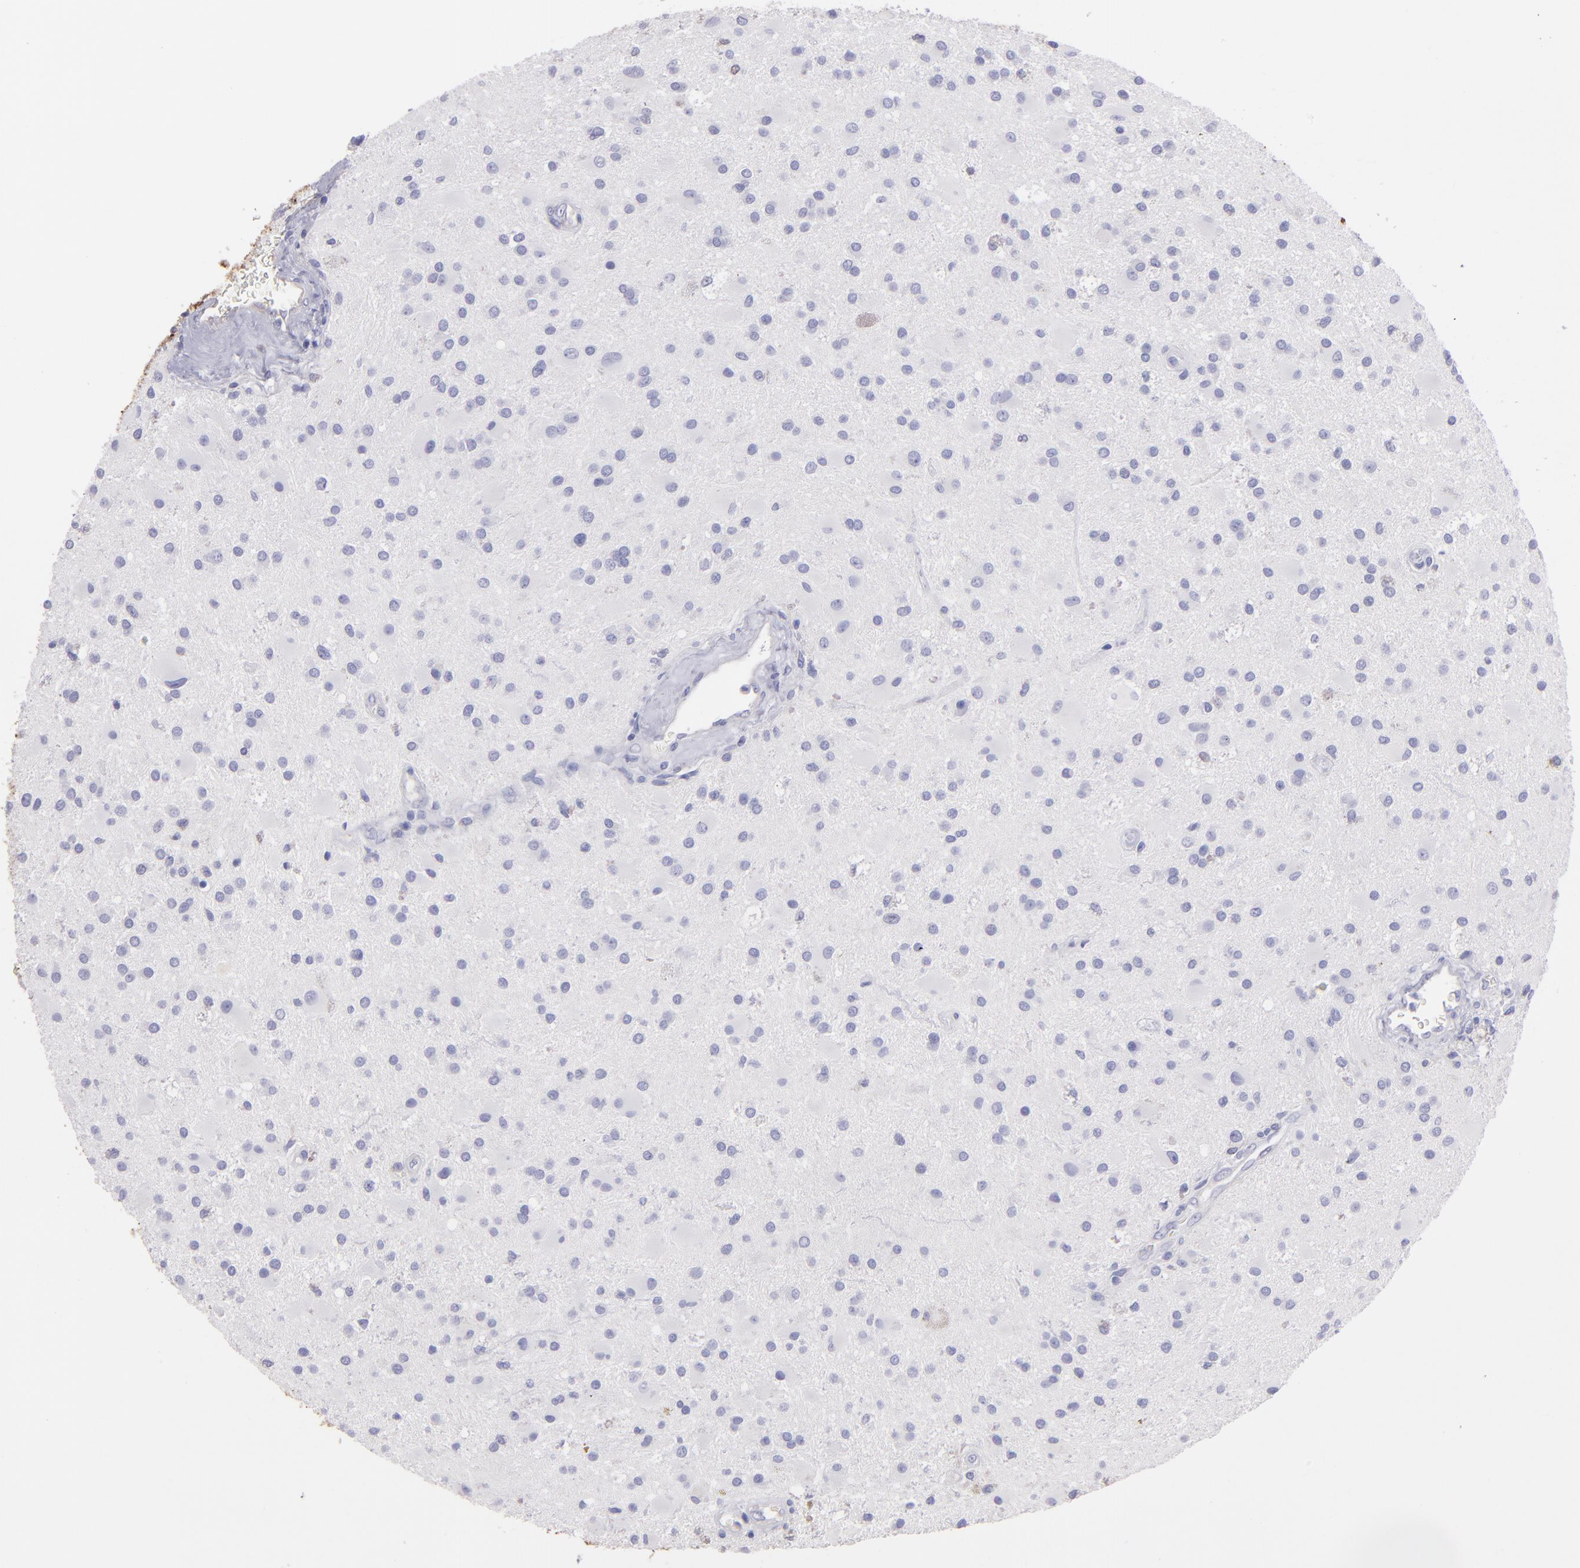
{"staining": {"intensity": "negative", "quantity": "none", "location": "none"}, "tissue": "glioma", "cell_type": "Tumor cells", "image_type": "cancer", "snomed": [{"axis": "morphology", "description": "Glioma, malignant, Low grade"}, {"axis": "topography", "description": "Brain"}], "caption": "High power microscopy photomicrograph of an immunohistochemistry (IHC) photomicrograph of malignant low-grade glioma, revealing no significant positivity in tumor cells.", "gene": "TG", "patient": {"sex": "male", "age": 58}}